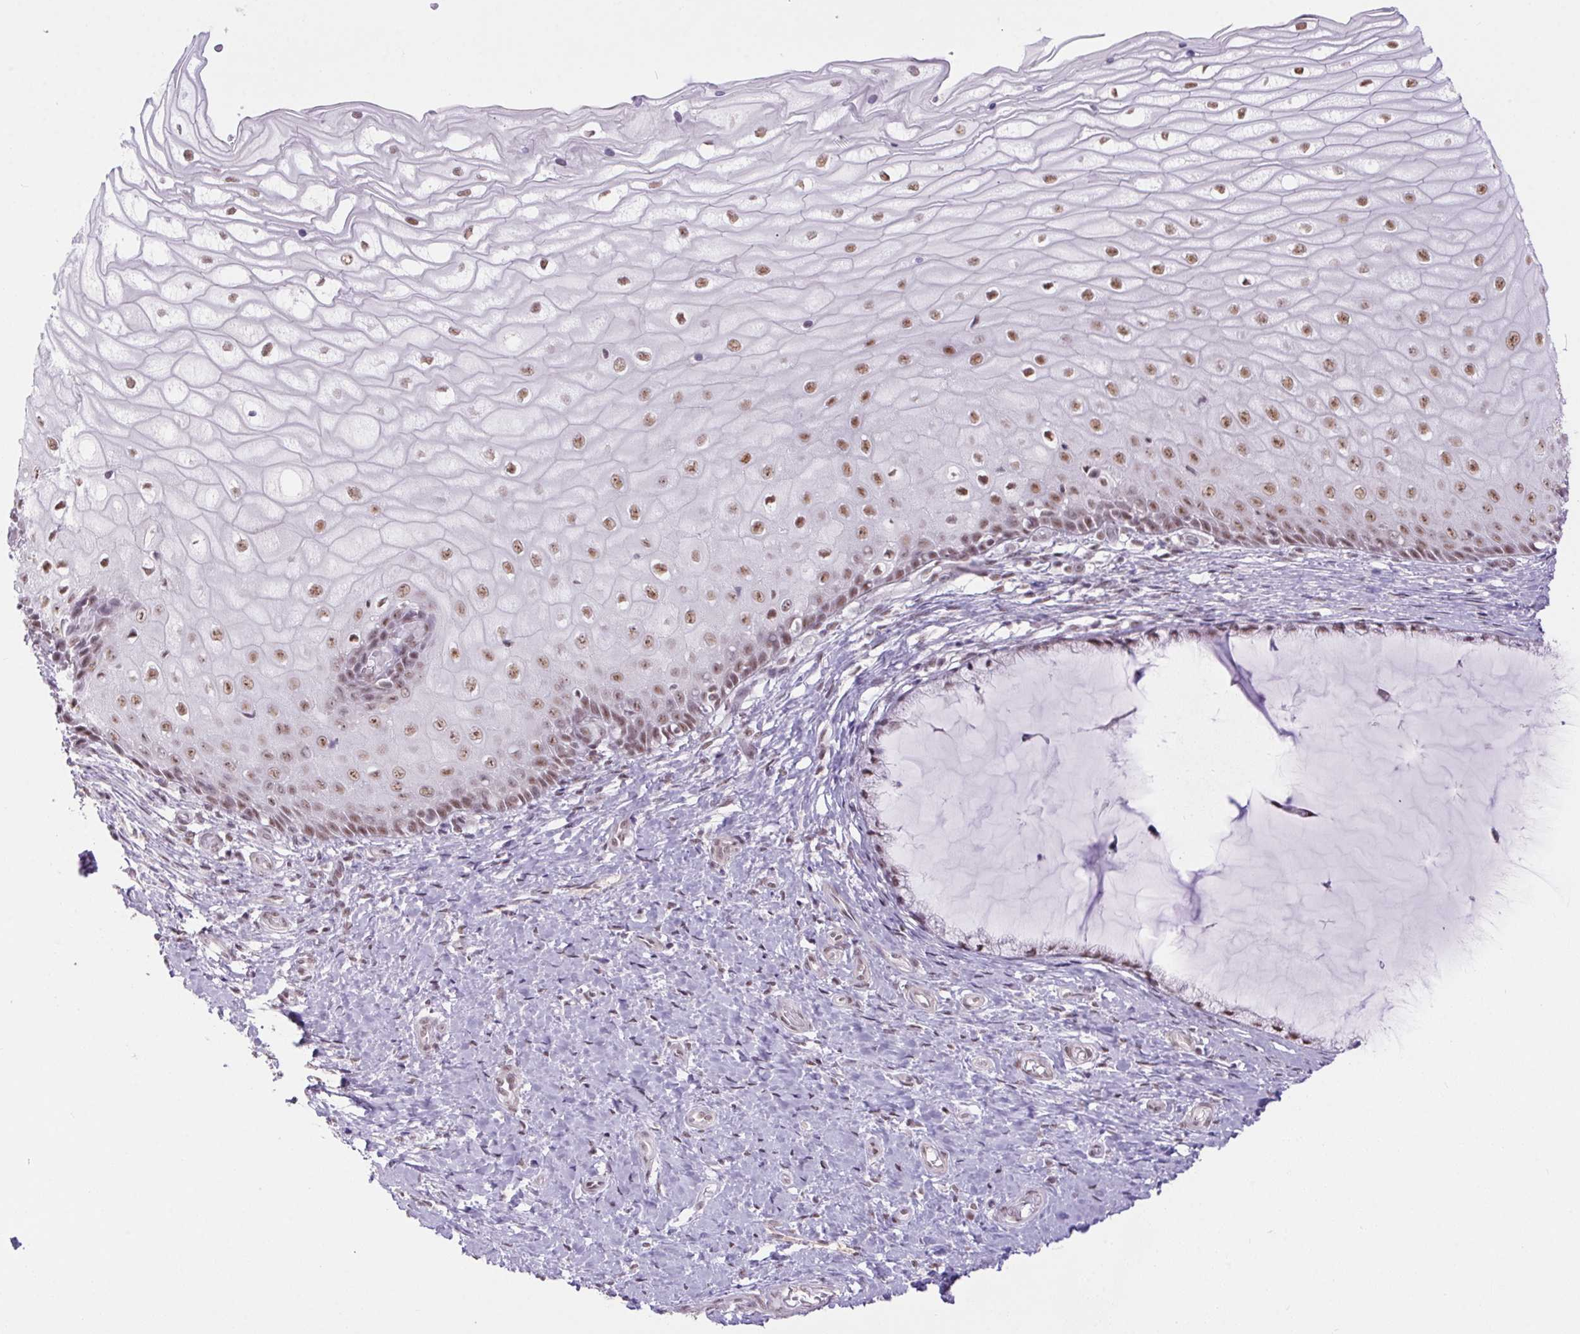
{"staining": {"intensity": "moderate", "quantity": ">75%", "location": "nuclear"}, "tissue": "cervix", "cell_type": "Glandular cells", "image_type": "normal", "snomed": [{"axis": "morphology", "description": "Normal tissue, NOS"}, {"axis": "topography", "description": "Cervix"}], "caption": "Normal cervix shows moderate nuclear expression in approximately >75% of glandular cells.", "gene": "DDX17", "patient": {"sex": "female", "age": 37}}